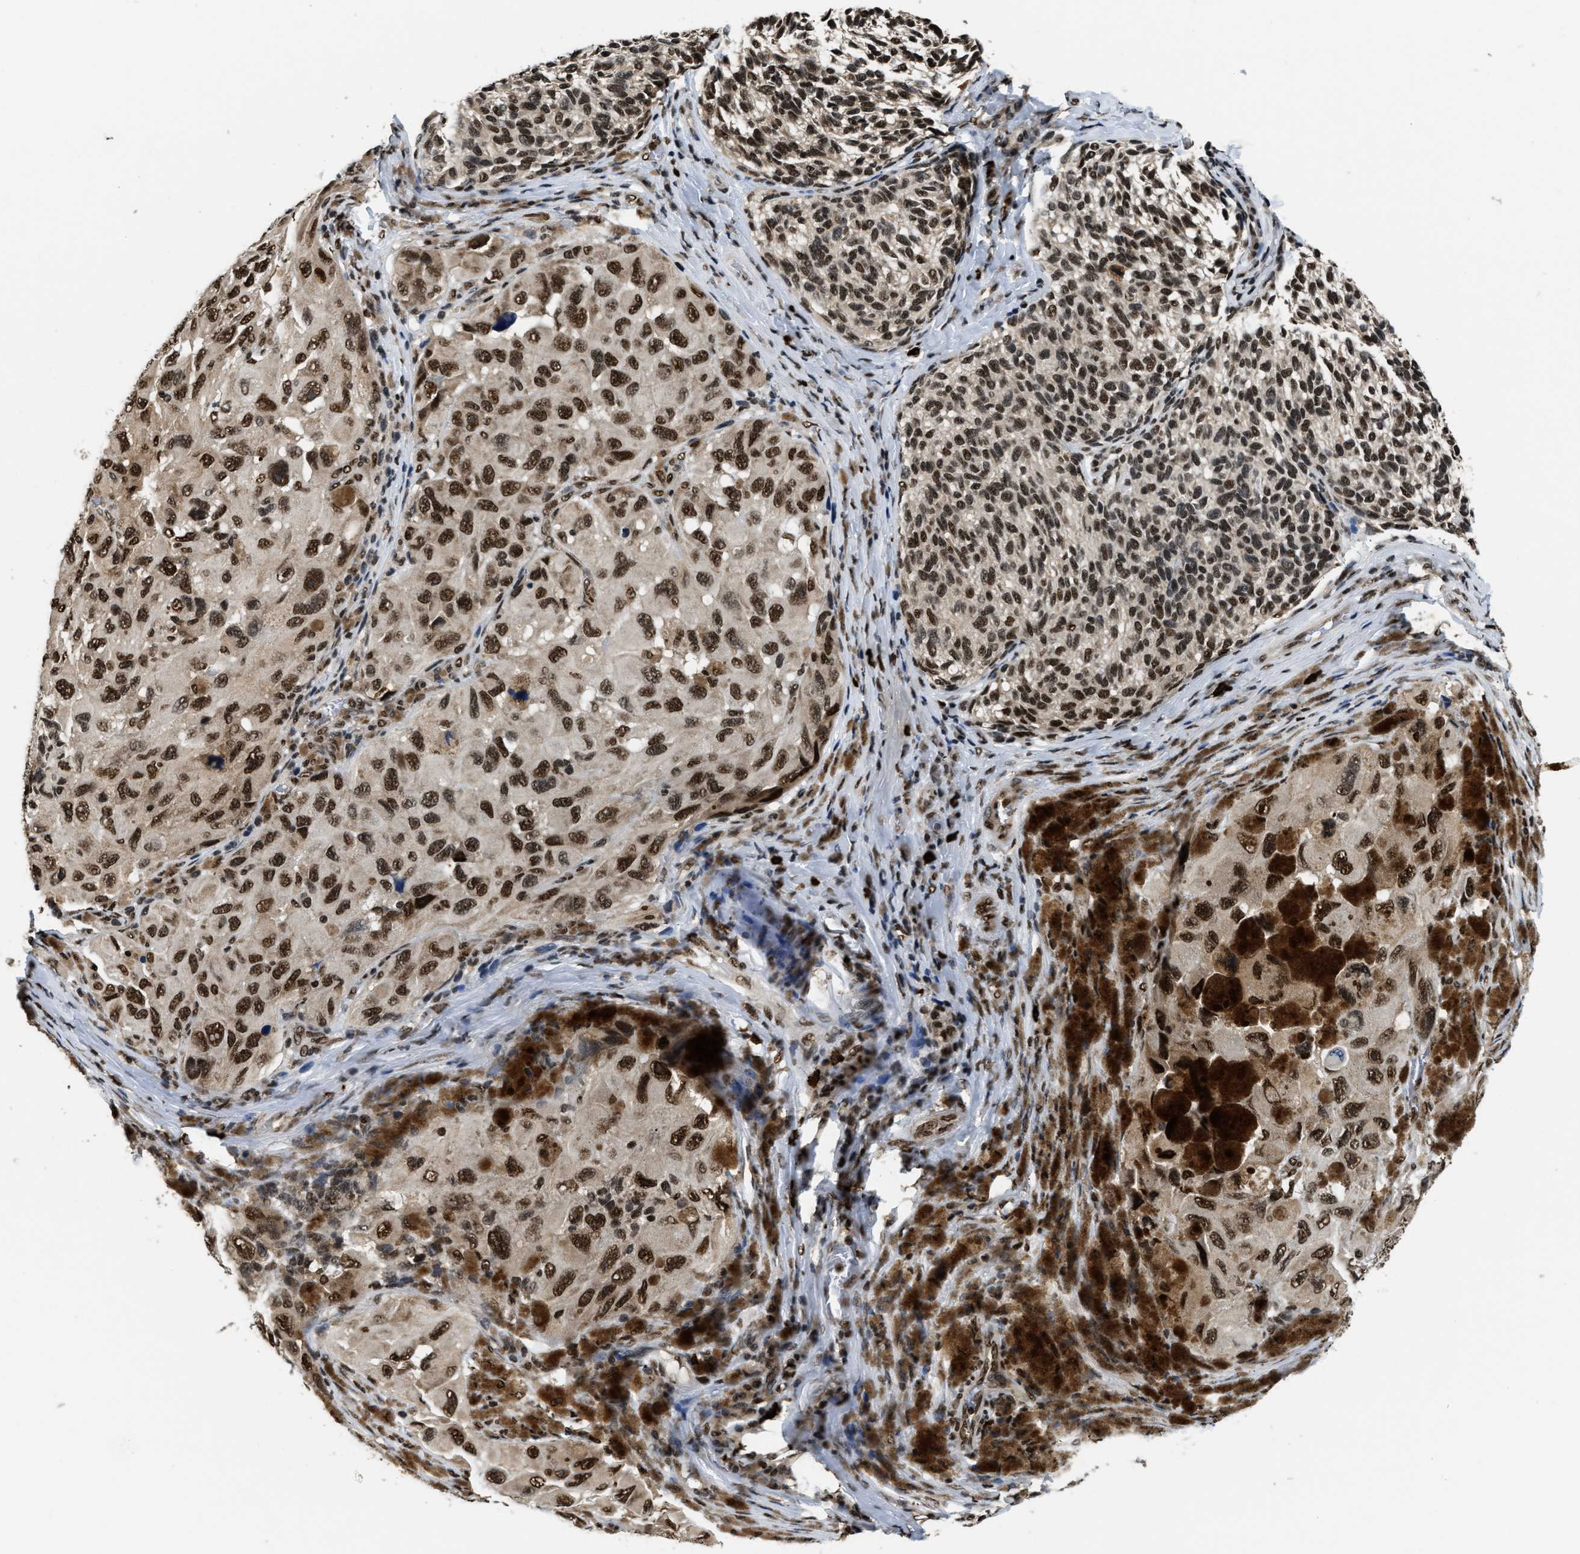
{"staining": {"intensity": "strong", "quantity": ">75%", "location": "nuclear"}, "tissue": "melanoma", "cell_type": "Tumor cells", "image_type": "cancer", "snomed": [{"axis": "morphology", "description": "Malignant melanoma, NOS"}, {"axis": "topography", "description": "Skin"}], "caption": "Immunohistochemistry (DAB (3,3'-diaminobenzidine)) staining of malignant melanoma displays strong nuclear protein staining in approximately >75% of tumor cells.", "gene": "CCNDBP1", "patient": {"sex": "female", "age": 73}}